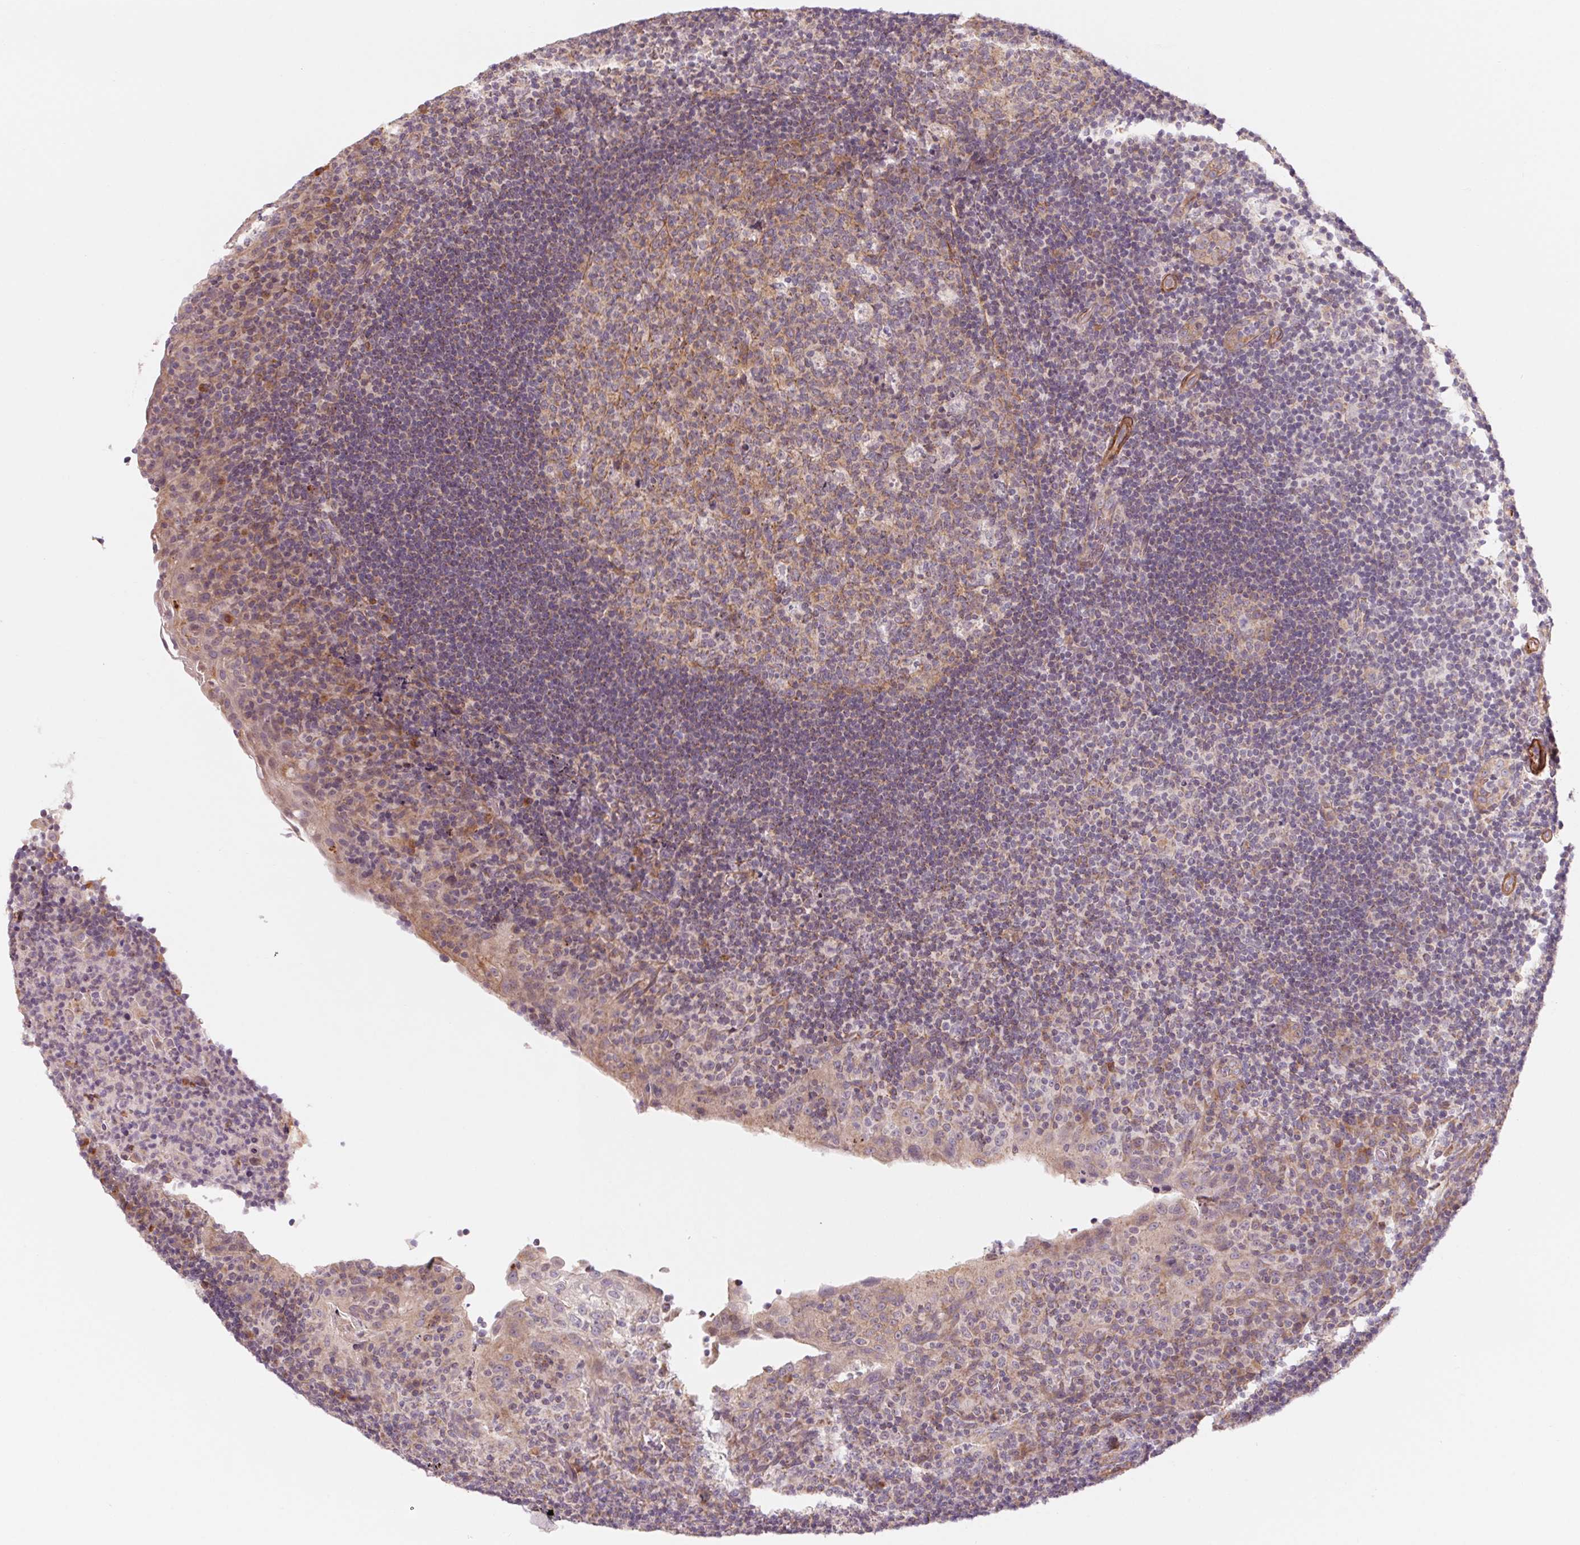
{"staining": {"intensity": "weak", "quantity": "<25%", "location": "cytoplasmic/membranous"}, "tissue": "tonsil", "cell_type": "Germinal center cells", "image_type": "normal", "snomed": [{"axis": "morphology", "description": "Normal tissue, NOS"}, {"axis": "topography", "description": "Tonsil"}], "caption": "A high-resolution micrograph shows IHC staining of benign tonsil, which reveals no significant positivity in germinal center cells.", "gene": "CCDC112", "patient": {"sex": "male", "age": 17}}